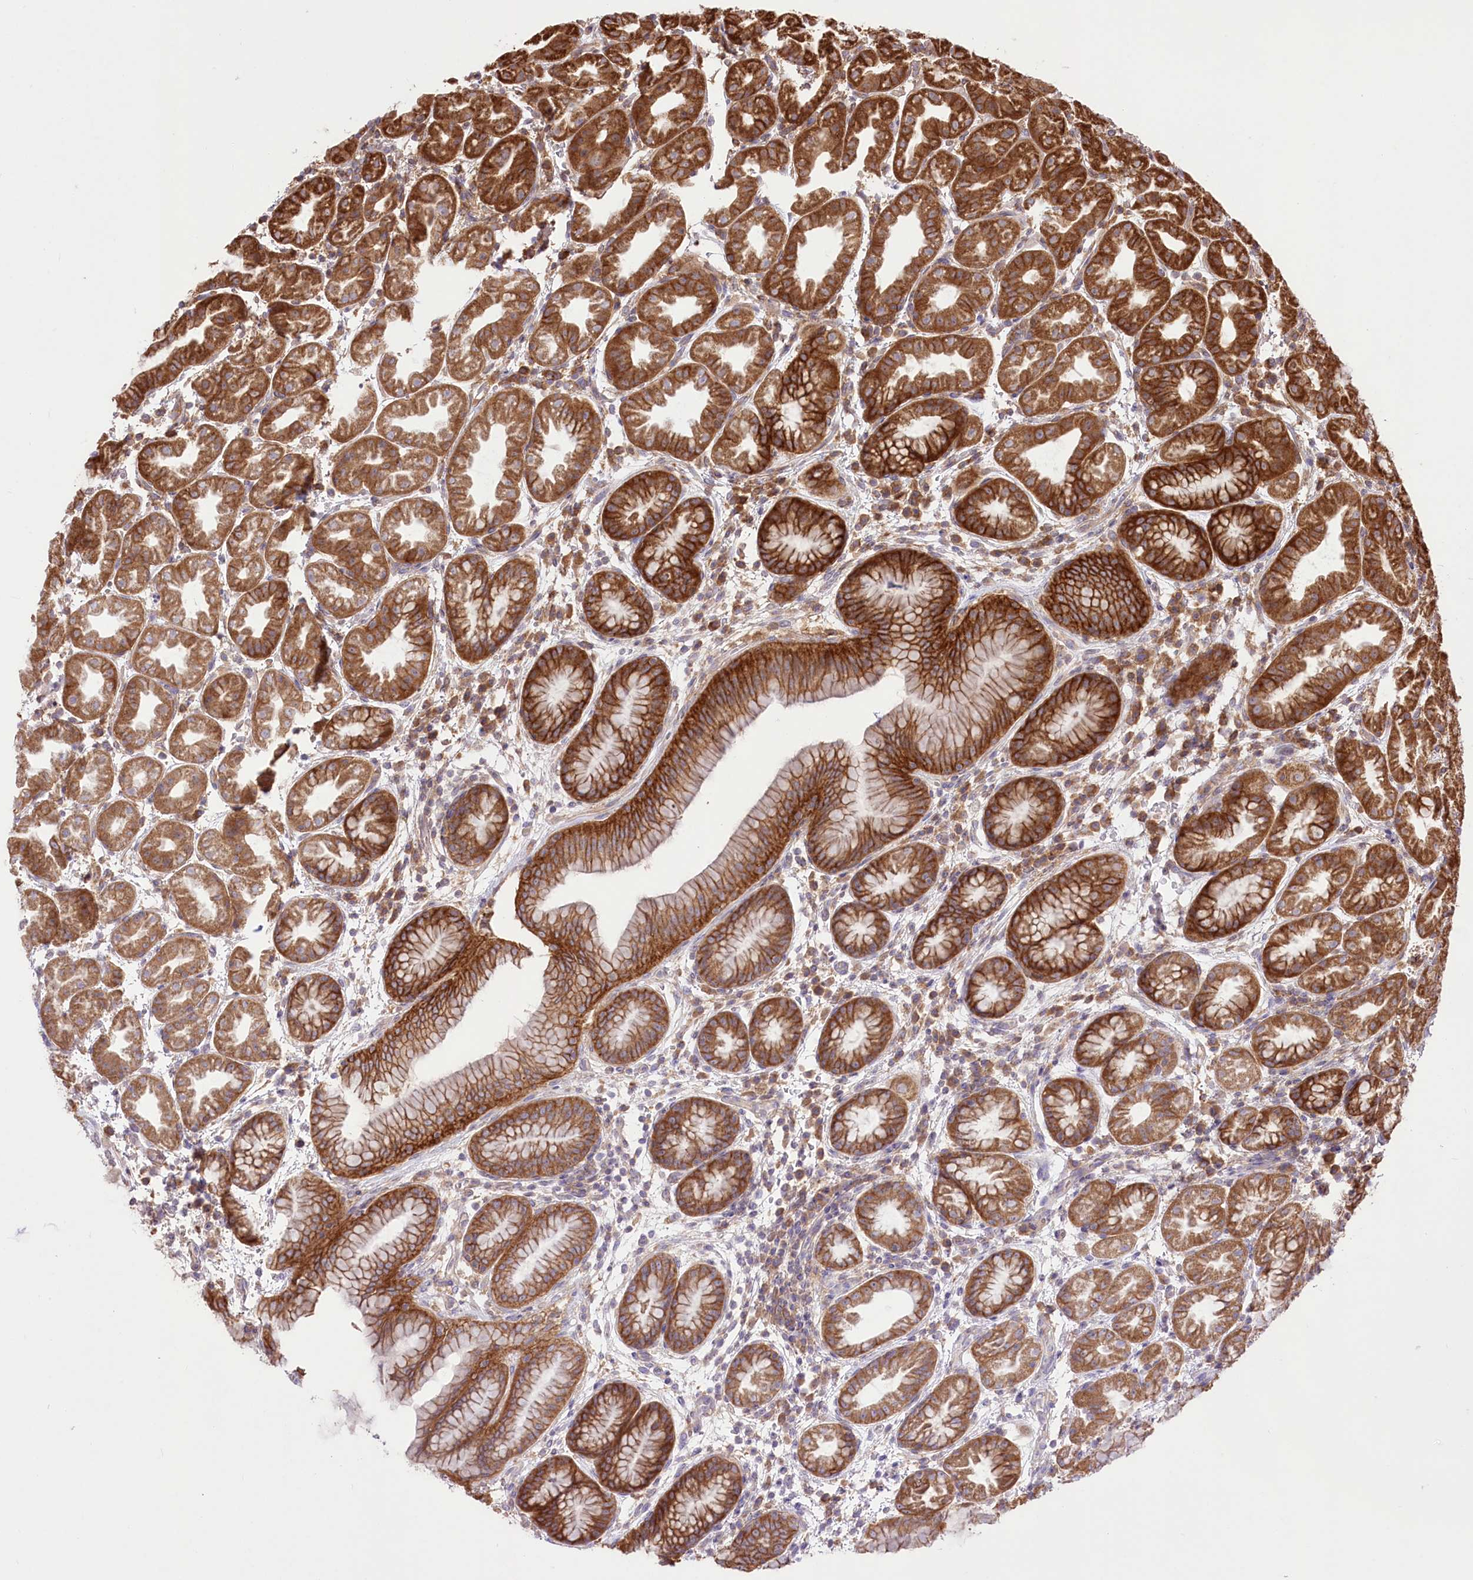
{"staining": {"intensity": "strong", "quantity": ">75%", "location": "cytoplasmic/membranous"}, "tissue": "stomach", "cell_type": "Glandular cells", "image_type": "normal", "snomed": [{"axis": "morphology", "description": "Normal tissue, NOS"}, {"axis": "topography", "description": "Stomach"}], "caption": "Immunohistochemical staining of benign human stomach reveals strong cytoplasmic/membranous protein staining in about >75% of glandular cells.", "gene": "XYLB", "patient": {"sex": "female", "age": 79}}